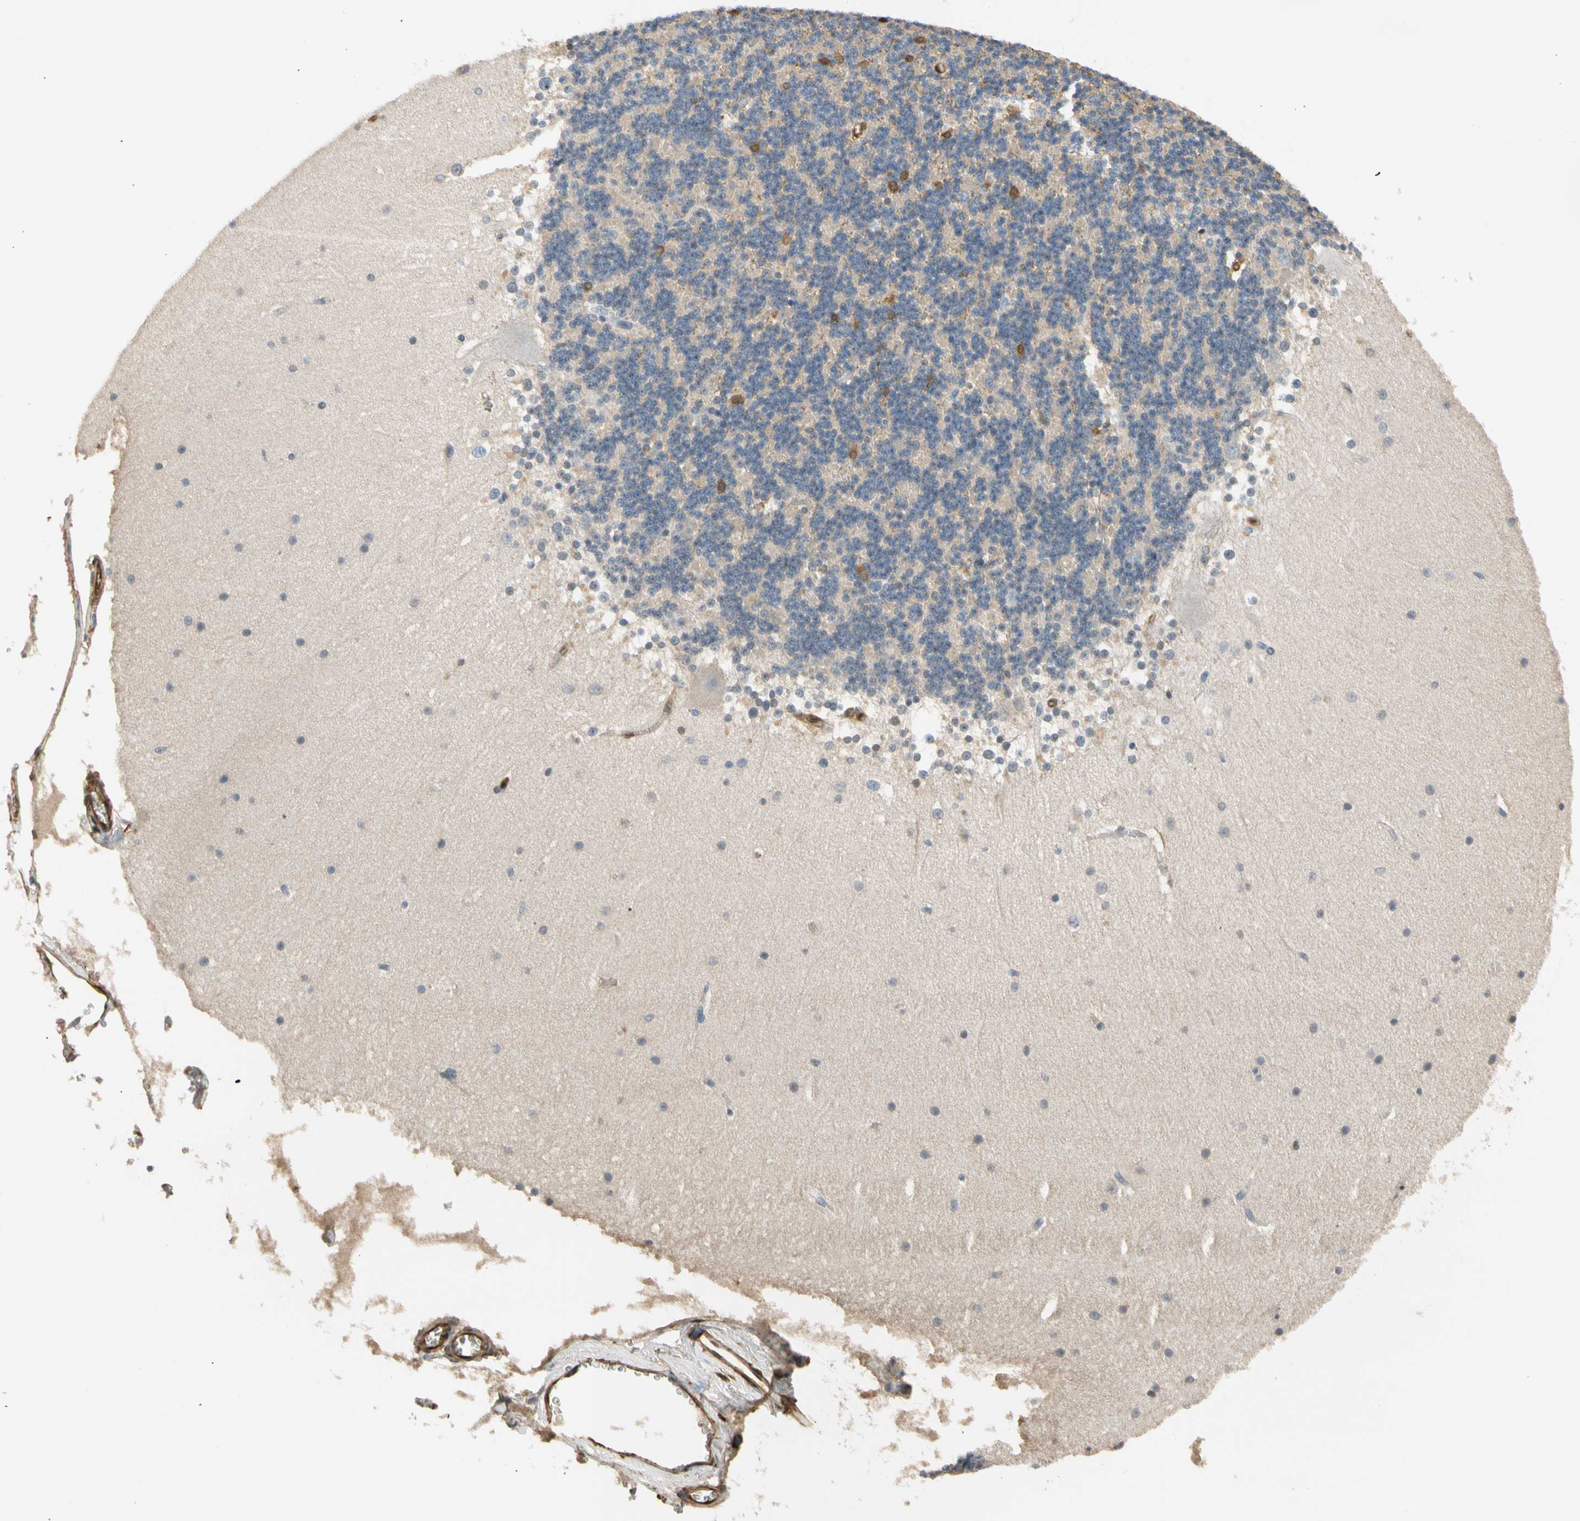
{"staining": {"intensity": "moderate", "quantity": "<25%", "location": "cytoplasmic/membranous,nuclear"}, "tissue": "cerebellum", "cell_type": "Cells in granular layer", "image_type": "normal", "snomed": [{"axis": "morphology", "description": "Normal tissue, NOS"}, {"axis": "topography", "description": "Cerebellum"}], "caption": "Cells in granular layer reveal moderate cytoplasmic/membranous,nuclear positivity in about <25% of cells in benign cerebellum.", "gene": "S100A6", "patient": {"sex": "female", "age": 19}}